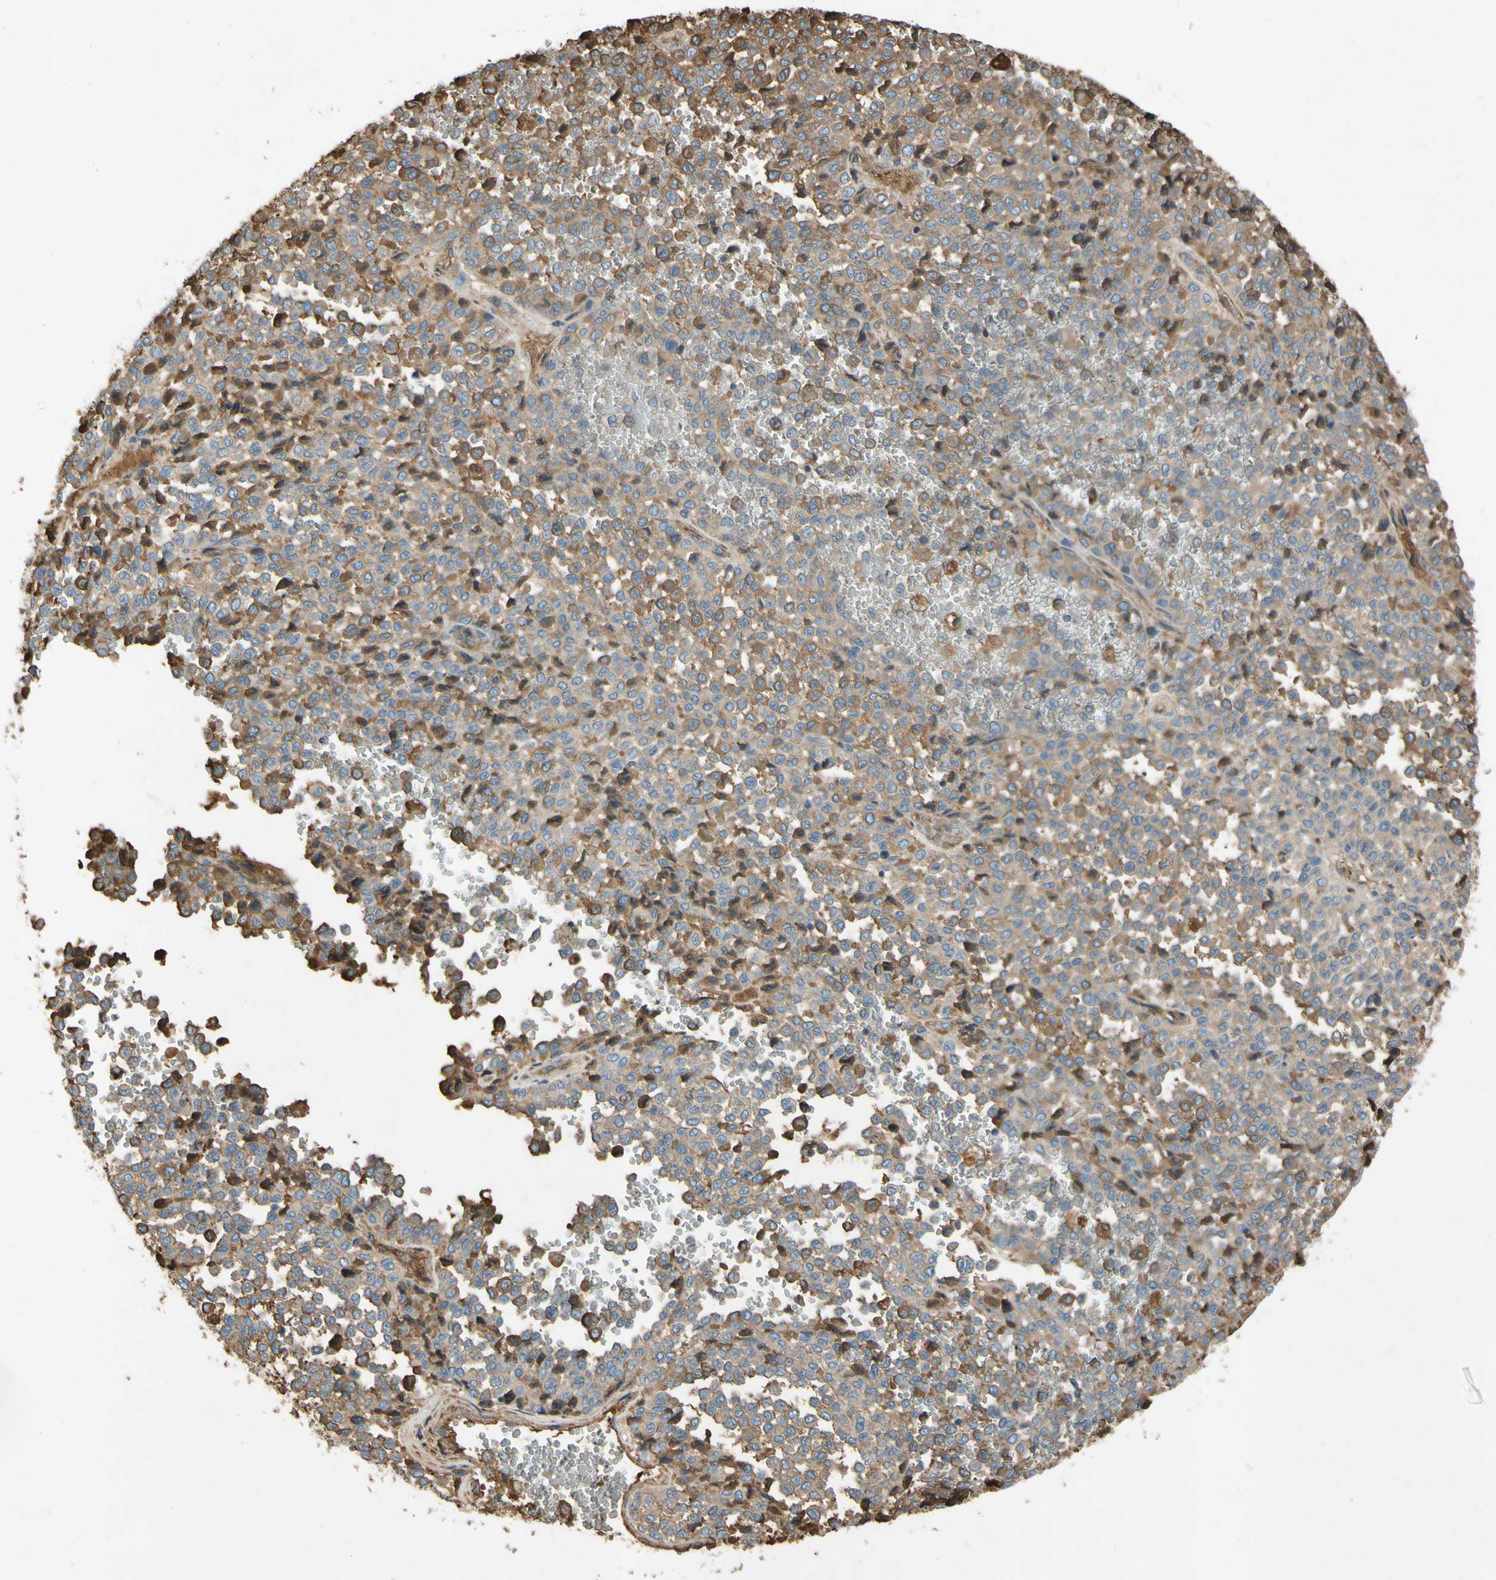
{"staining": {"intensity": "moderate", "quantity": "25%-75%", "location": "cytoplasmic/membranous"}, "tissue": "melanoma", "cell_type": "Tumor cells", "image_type": "cancer", "snomed": [{"axis": "morphology", "description": "Malignant melanoma, Metastatic site"}, {"axis": "topography", "description": "Pancreas"}], "caption": "Immunohistochemistry (IHC) (DAB) staining of human melanoma reveals moderate cytoplasmic/membranous protein expression in about 25%-75% of tumor cells.", "gene": "TIMP2", "patient": {"sex": "female", "age": 30}}